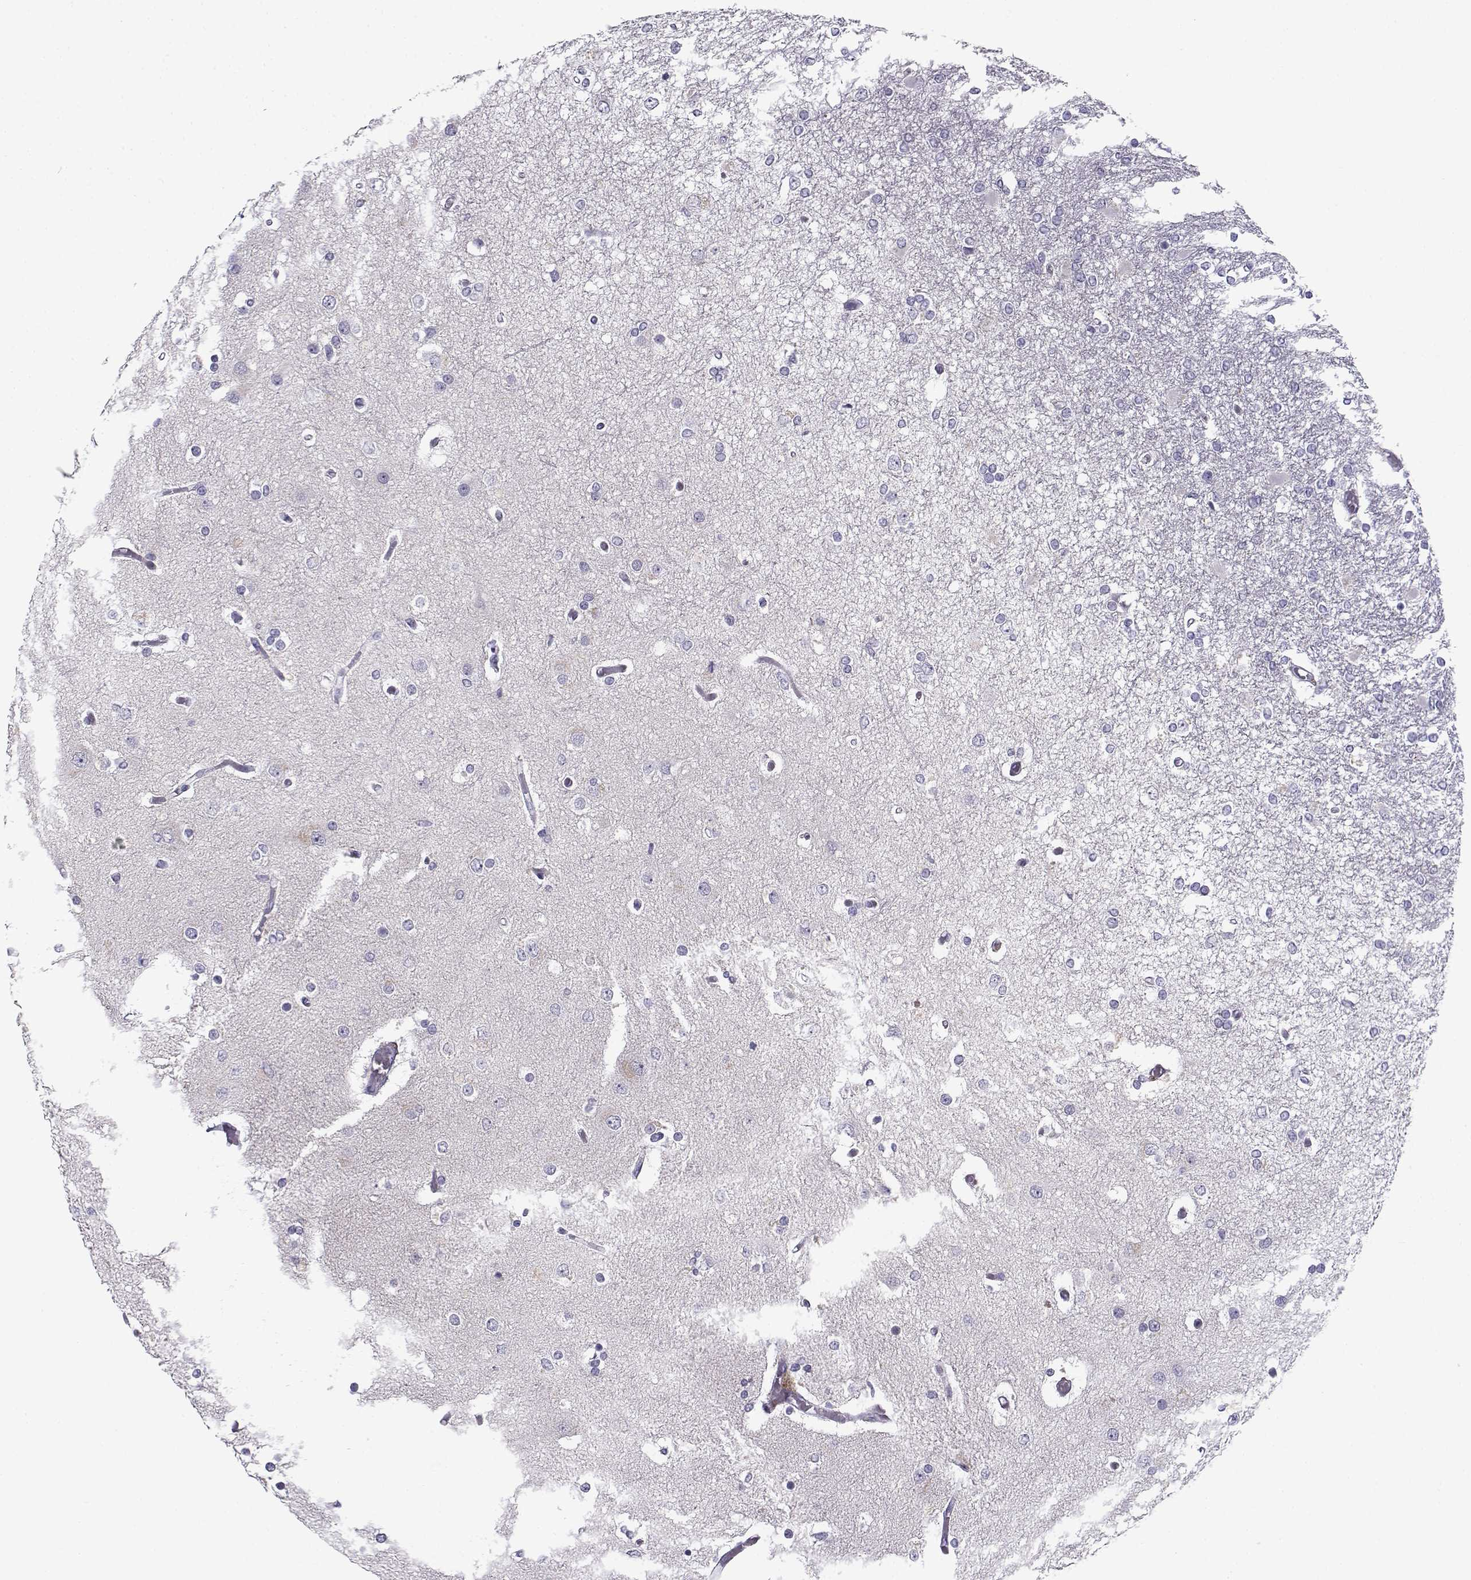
{"staining": {"intensity": "negative", "quantity": "none", "location": "none"}, "tissue": "glioma", "cell_type": "Tumor cells", "image_type": "cancer", "snomed": [{"axis": "morphology", "description": "Glioma, malignant, High grade"}, {"axis": "topography", "description": "Cerebral cortex"}], "caption": "This is a histopathology image of immunohistochemistry (IHC) staining of high-grade glioma (malignant), which shows no expression in tumor cells.", "gene": "FAM166A", "patient": {"sex": "male", "age": 79}}